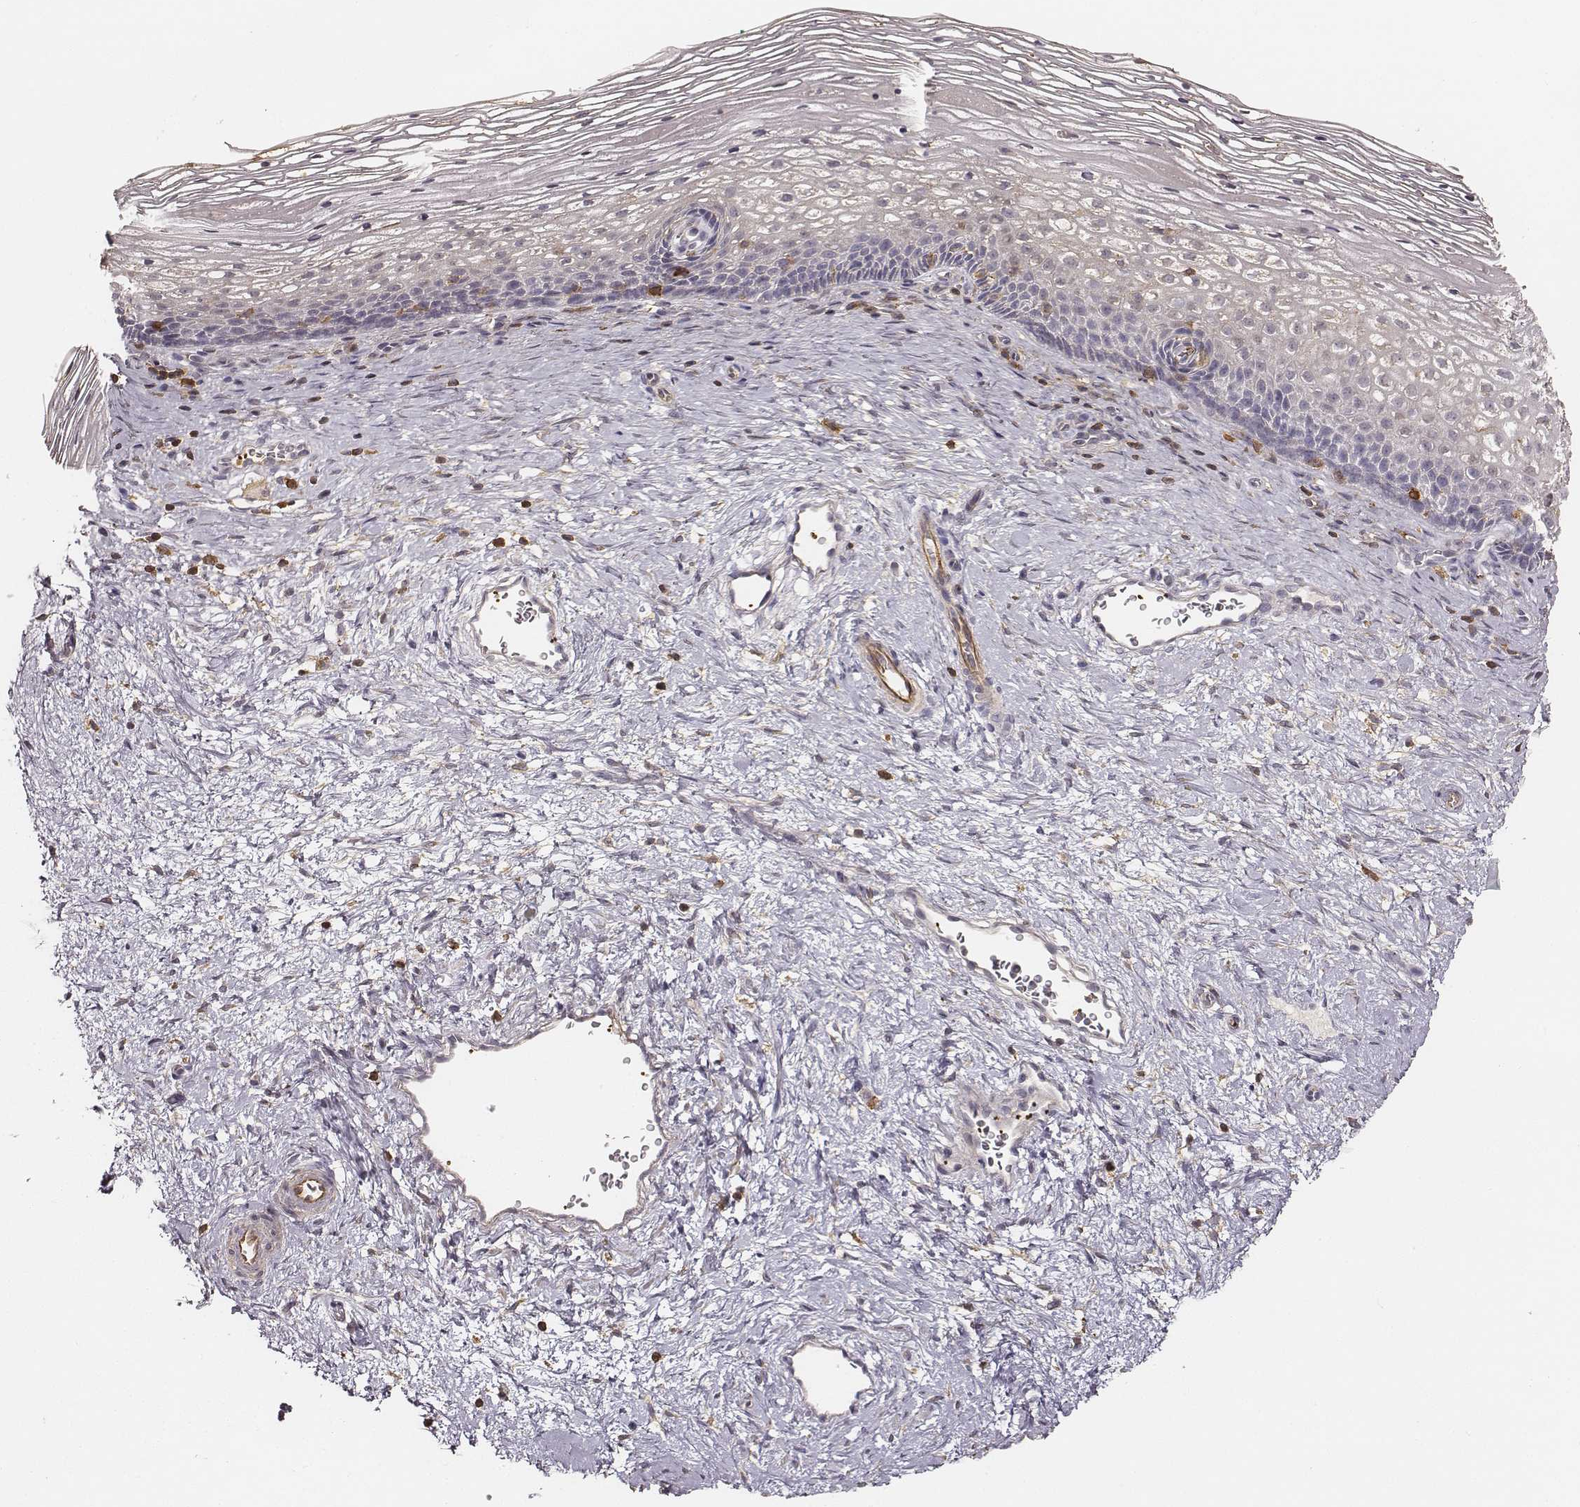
{"staining": {"intensity": "negative", "quantity": "none", "location": "none"}, "tissue": "cervix", "cell_type": "Glandular cells", "image_type": "normal", "snomed": [{"axis": "morphology", "description": "Normal tissue, NOS"}, {"axis": "topography", "description": "Cervix"}], "caption": "A high-resolution histopathology image shows IHC staining of unremarkable cervix, which exhibits no significant positivity in glandular cells.", "gene": "ZYX", "patient": {"sex": "female", "age": 34}}